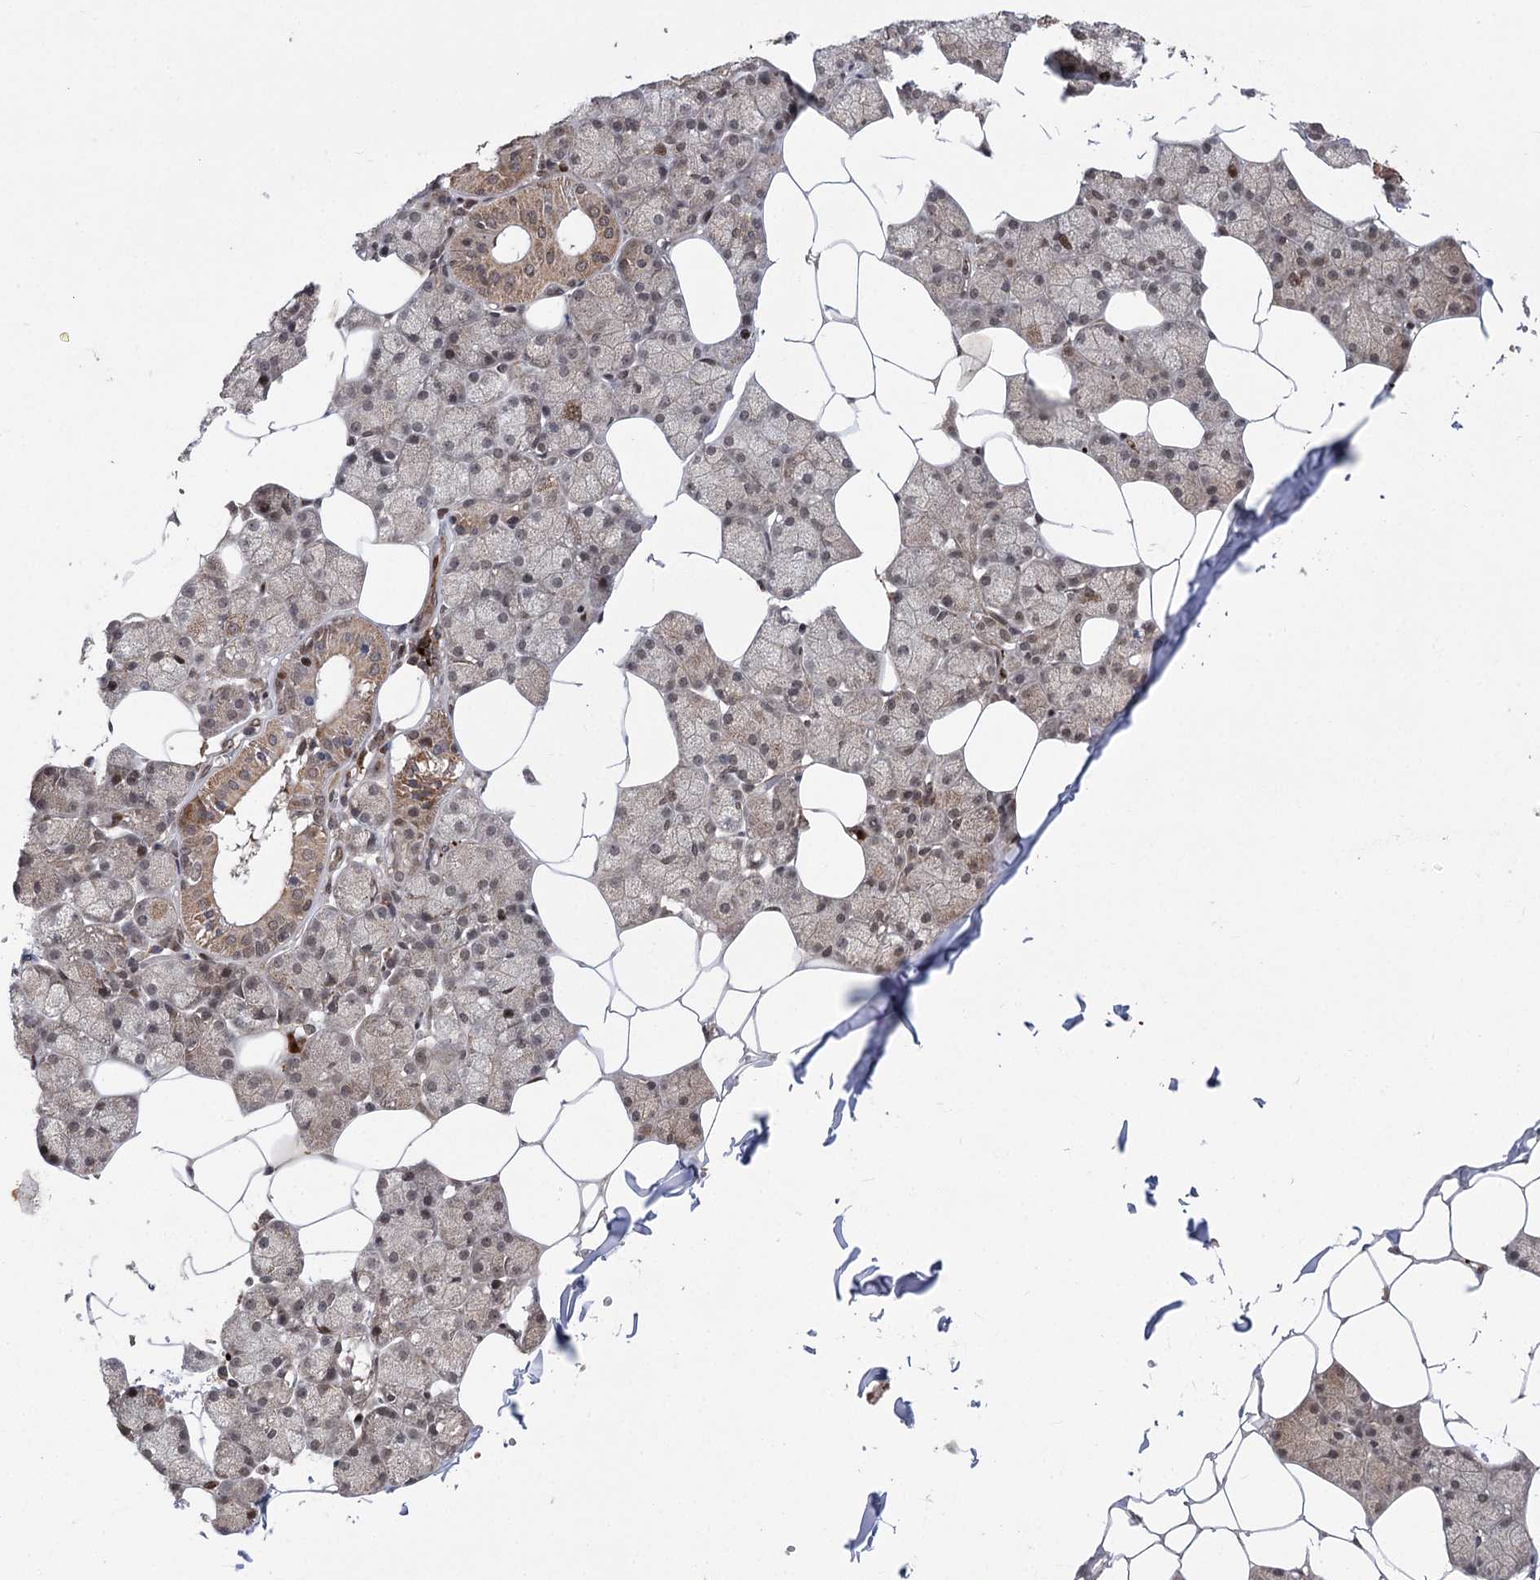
{"staining": {"intensity": "moderate", "quantity": "25%-75%", "location": "cytoplasmic/membranous,nuclear"}, "tissue": "salivary gland", "cell_type": "Glandular cells", "image_type": "normal", "snomed": [{"axis": "morphology", "description": "Normal tissue, NOS"}, {"axis": "topography", "description": "Salivary gland"}], "caption": "The photomicrograph demonstrates staining of benign salivary gland, revealing moderate cytoplasmic/membranous,nuclear protein expression (brown color) within glandular cells. (DAB (3,3'-diaminobenzidine) IHC, brown staining for protein, blue staining for nuclei).", "gene": "TENM2", "patient": {"sex": "male", "age": 62}}